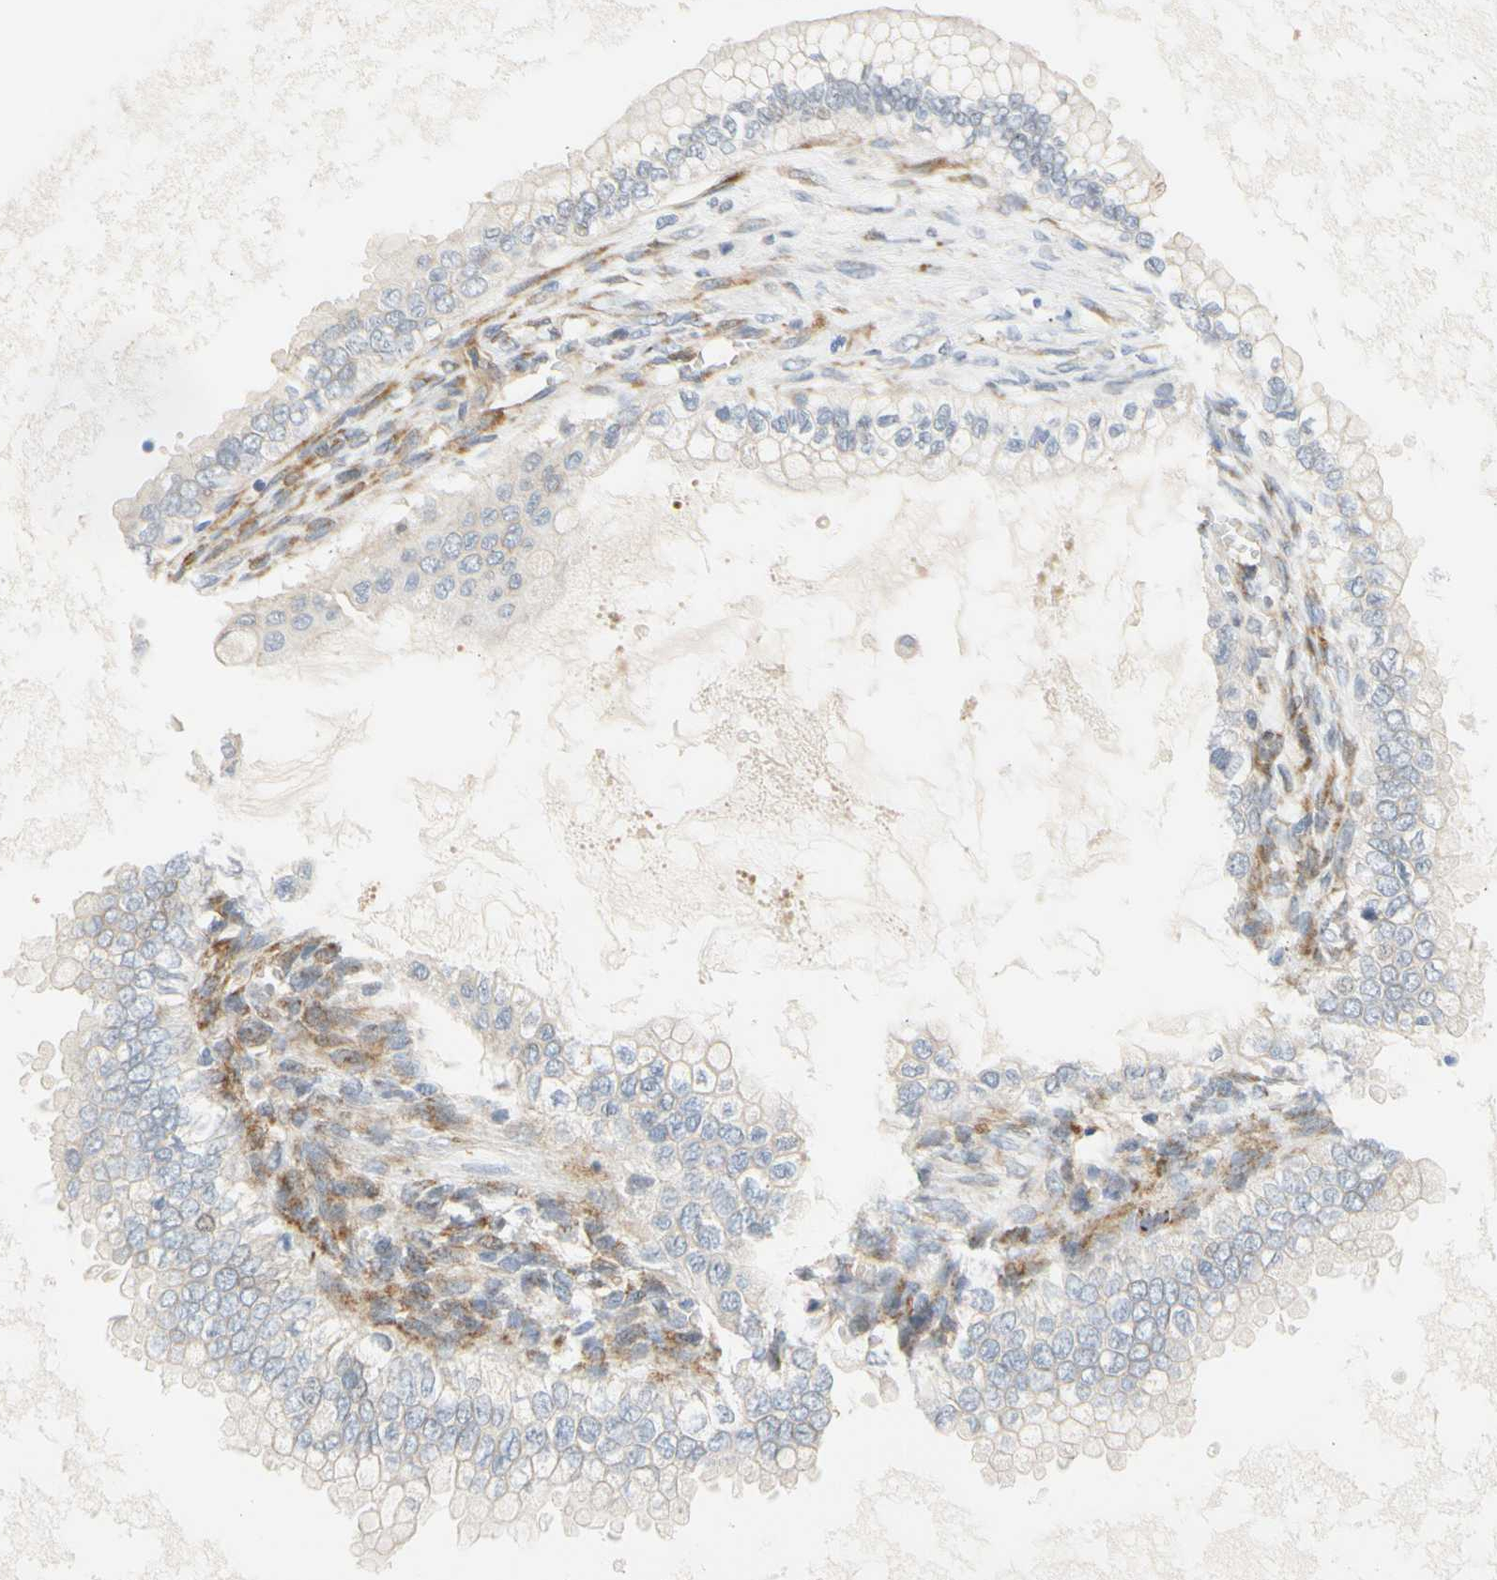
{"staining": {"intensity": "negative", "quantity": "none", "location": "none"}, "tissue": "ovarian cancer", "cell_type": "Tumor cells", "image_type": "cancer", "snomed": [{"axis": "morphology", "description": "Cystadenocarcinoma, mucinous, NOS"}, {"axis": "topography", "description": "Ovary"}], "caption": "There is no significant positivity in tumor cells of ovarian cancer.", "gene": "ZNF236", "patient": {"sex": "female", "age": 80}}